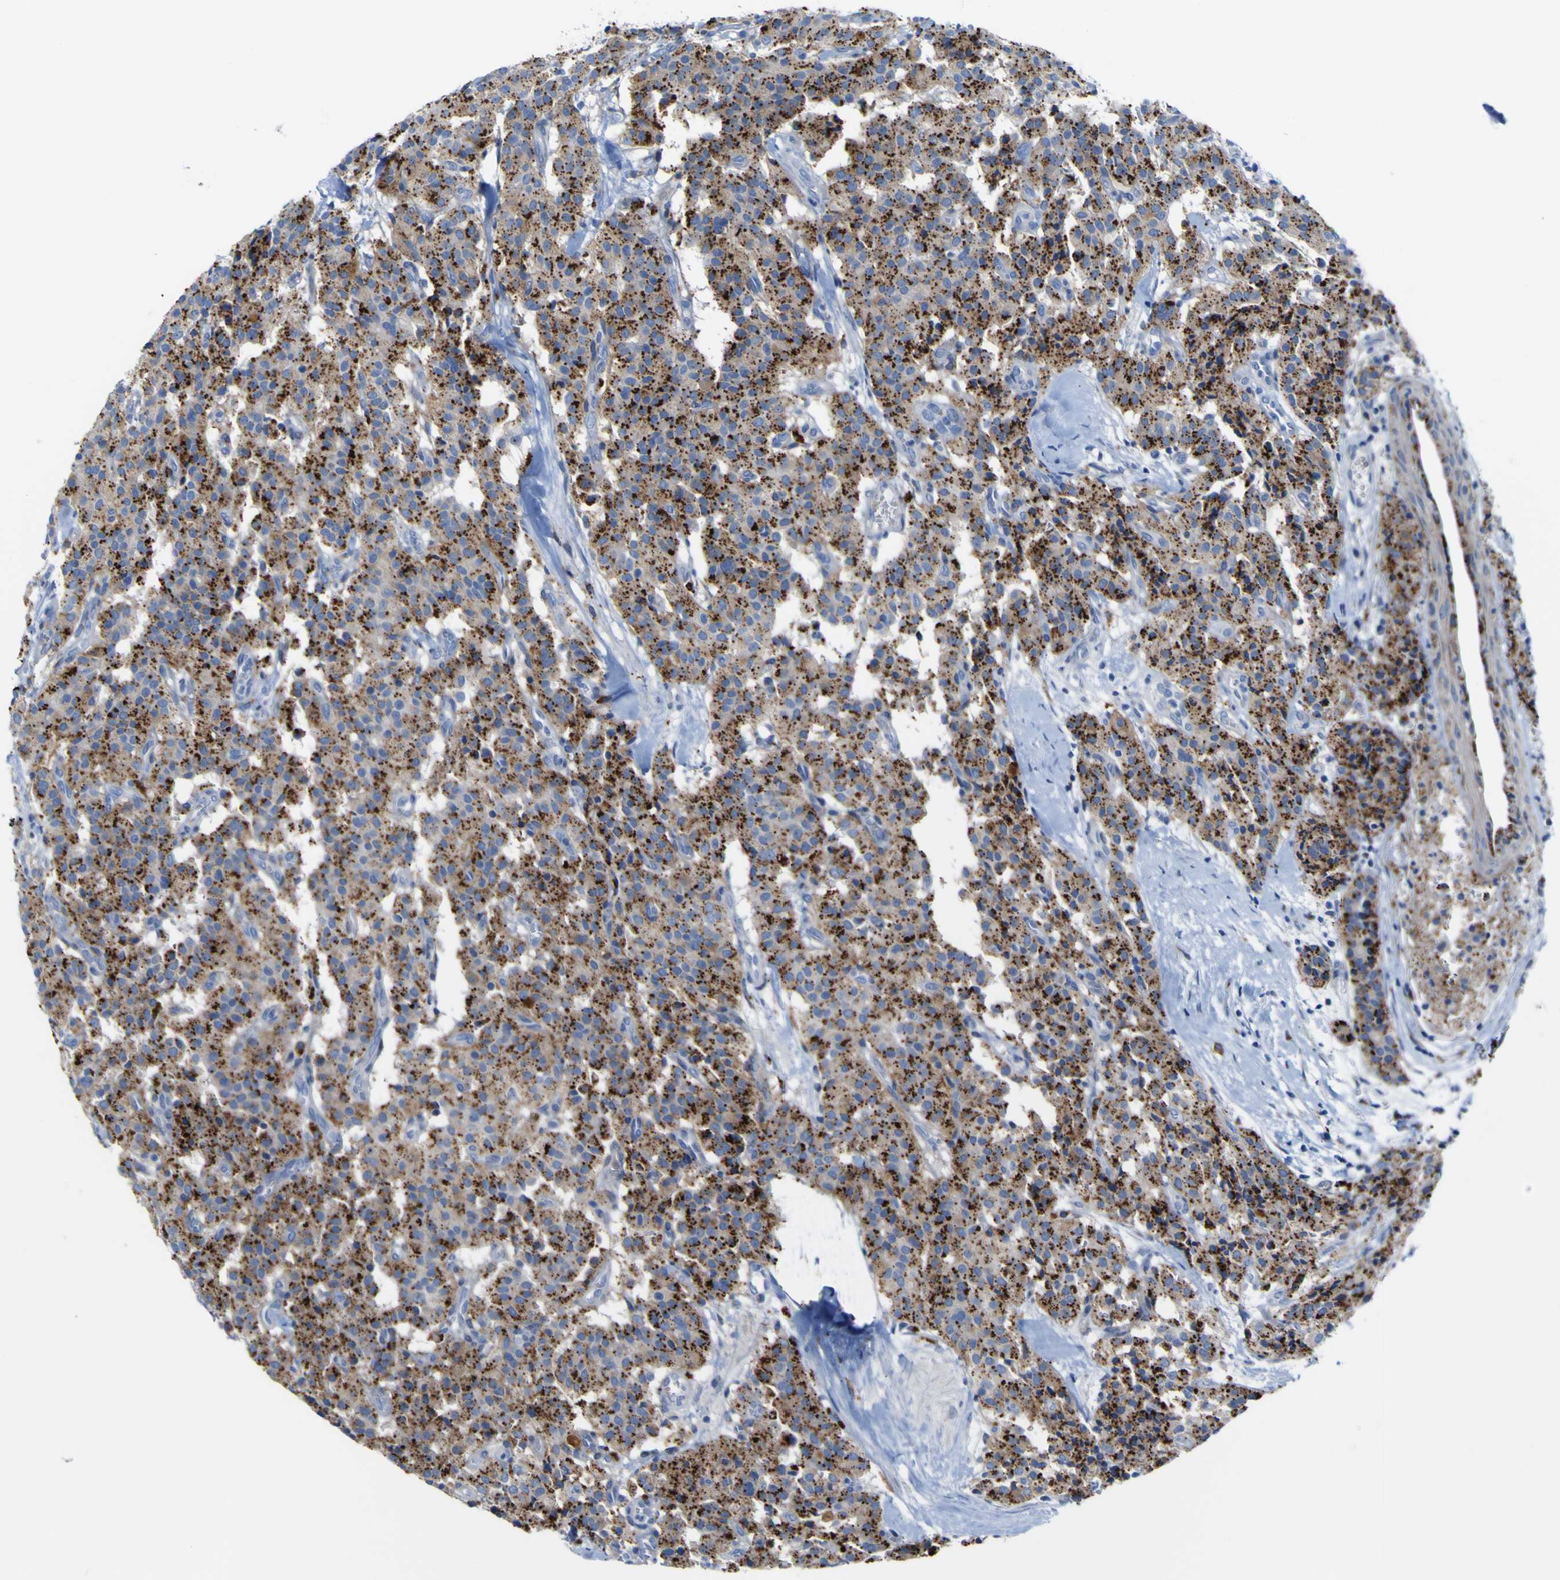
{"staining": {"intensity": "strong", "quantity": ">75%", "location": "cytoplasmic/membranous"}, "tissue": "carcinoid", "cell_type": "Tumor cells", "image_type": "cancer", "snomed": [{"axis": "morphology", "description": "Carcinoid, malignant, NOS"}, {"axis": "topography", "description": "Lung"}], "caption": "Malignant carcinoid was stained to show a protein in brown. There is high levels of strong cytoplasmic/membranous staining in approximately >75% of tumor cells. (IHC, brightfield microscopy, high magnification).", "gene": "PTPRF", "patient": {"sex": "male", "age": 30}}